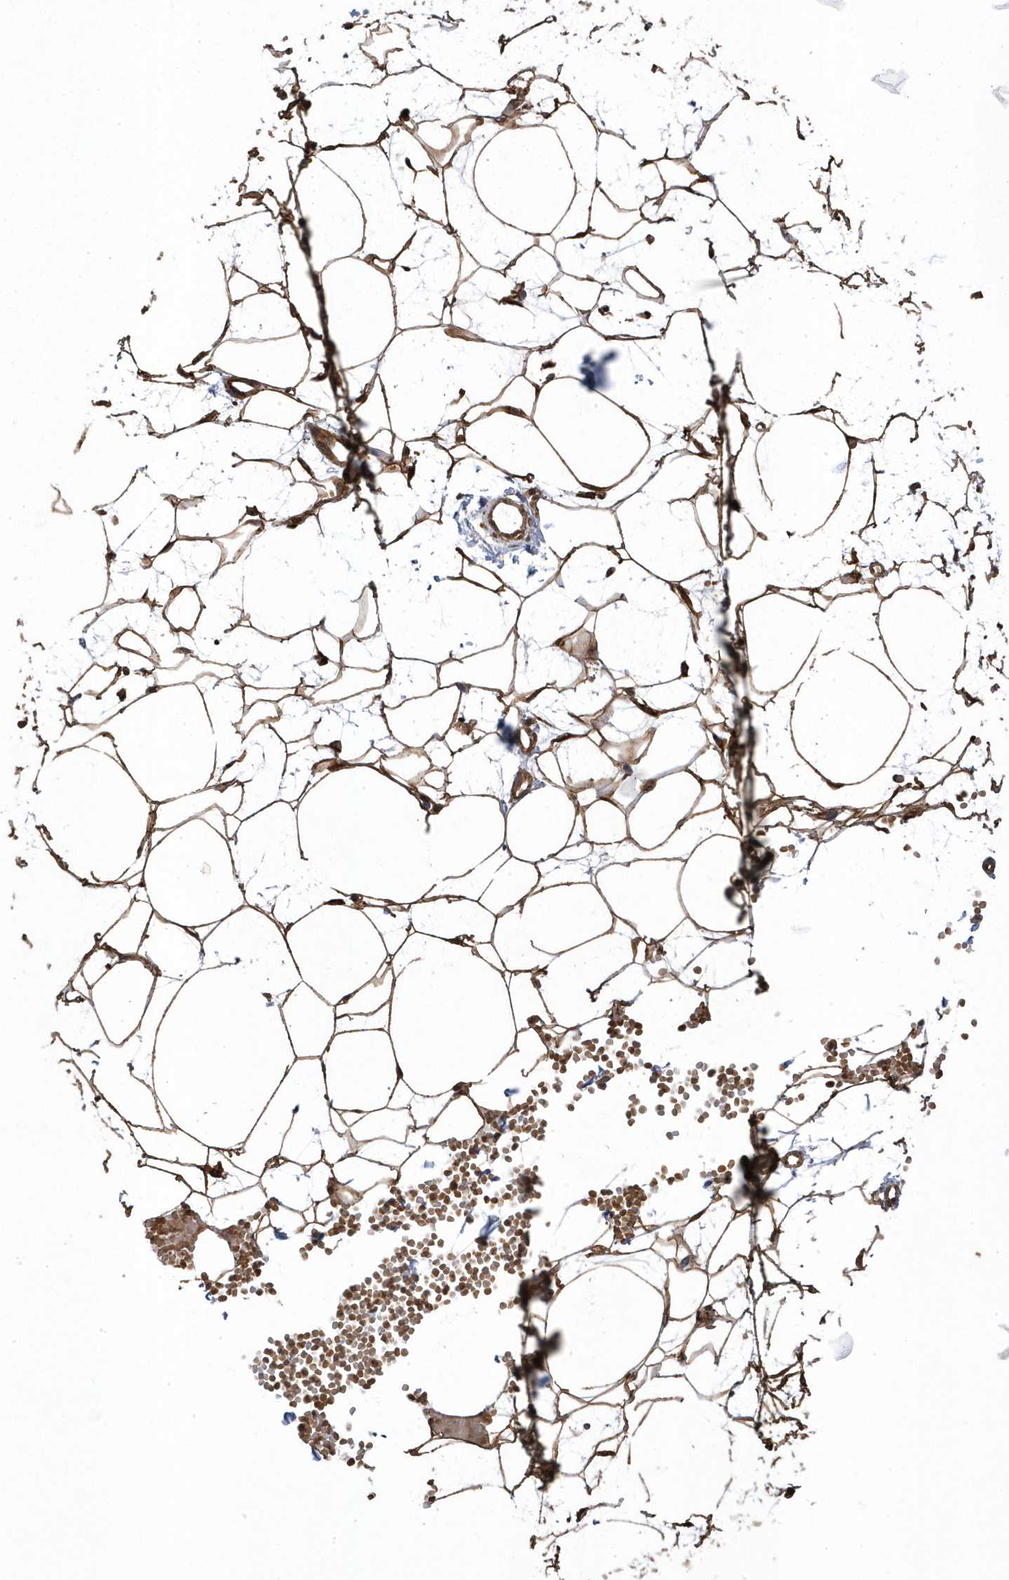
{"staining": {"intensity": "moderate", "quantity": ">75%", "location": "cytoplasmic/membranous"}, "tissue": "adipose tissue", "cell_type": "Adipocytes", "image_type": "normal", "snomed": [{"axis": "morphology", "description": "Normal tissue, NOS"}, {"axis": "topography", "description": "Breast"}], "caption": "Immunohistochemistry (IHC) (DAB (3,3'-diaminobenzidine)) staining of normal adipose tissue displays moderate cytoplasmic/membranous protein positivity in approximately >75% of adipocytes. (brown staining indicates protein expression, while blue staining denotes nuclei).", "gene": "GTPBP6", "patient": {"sex": "female", "age": 23}}